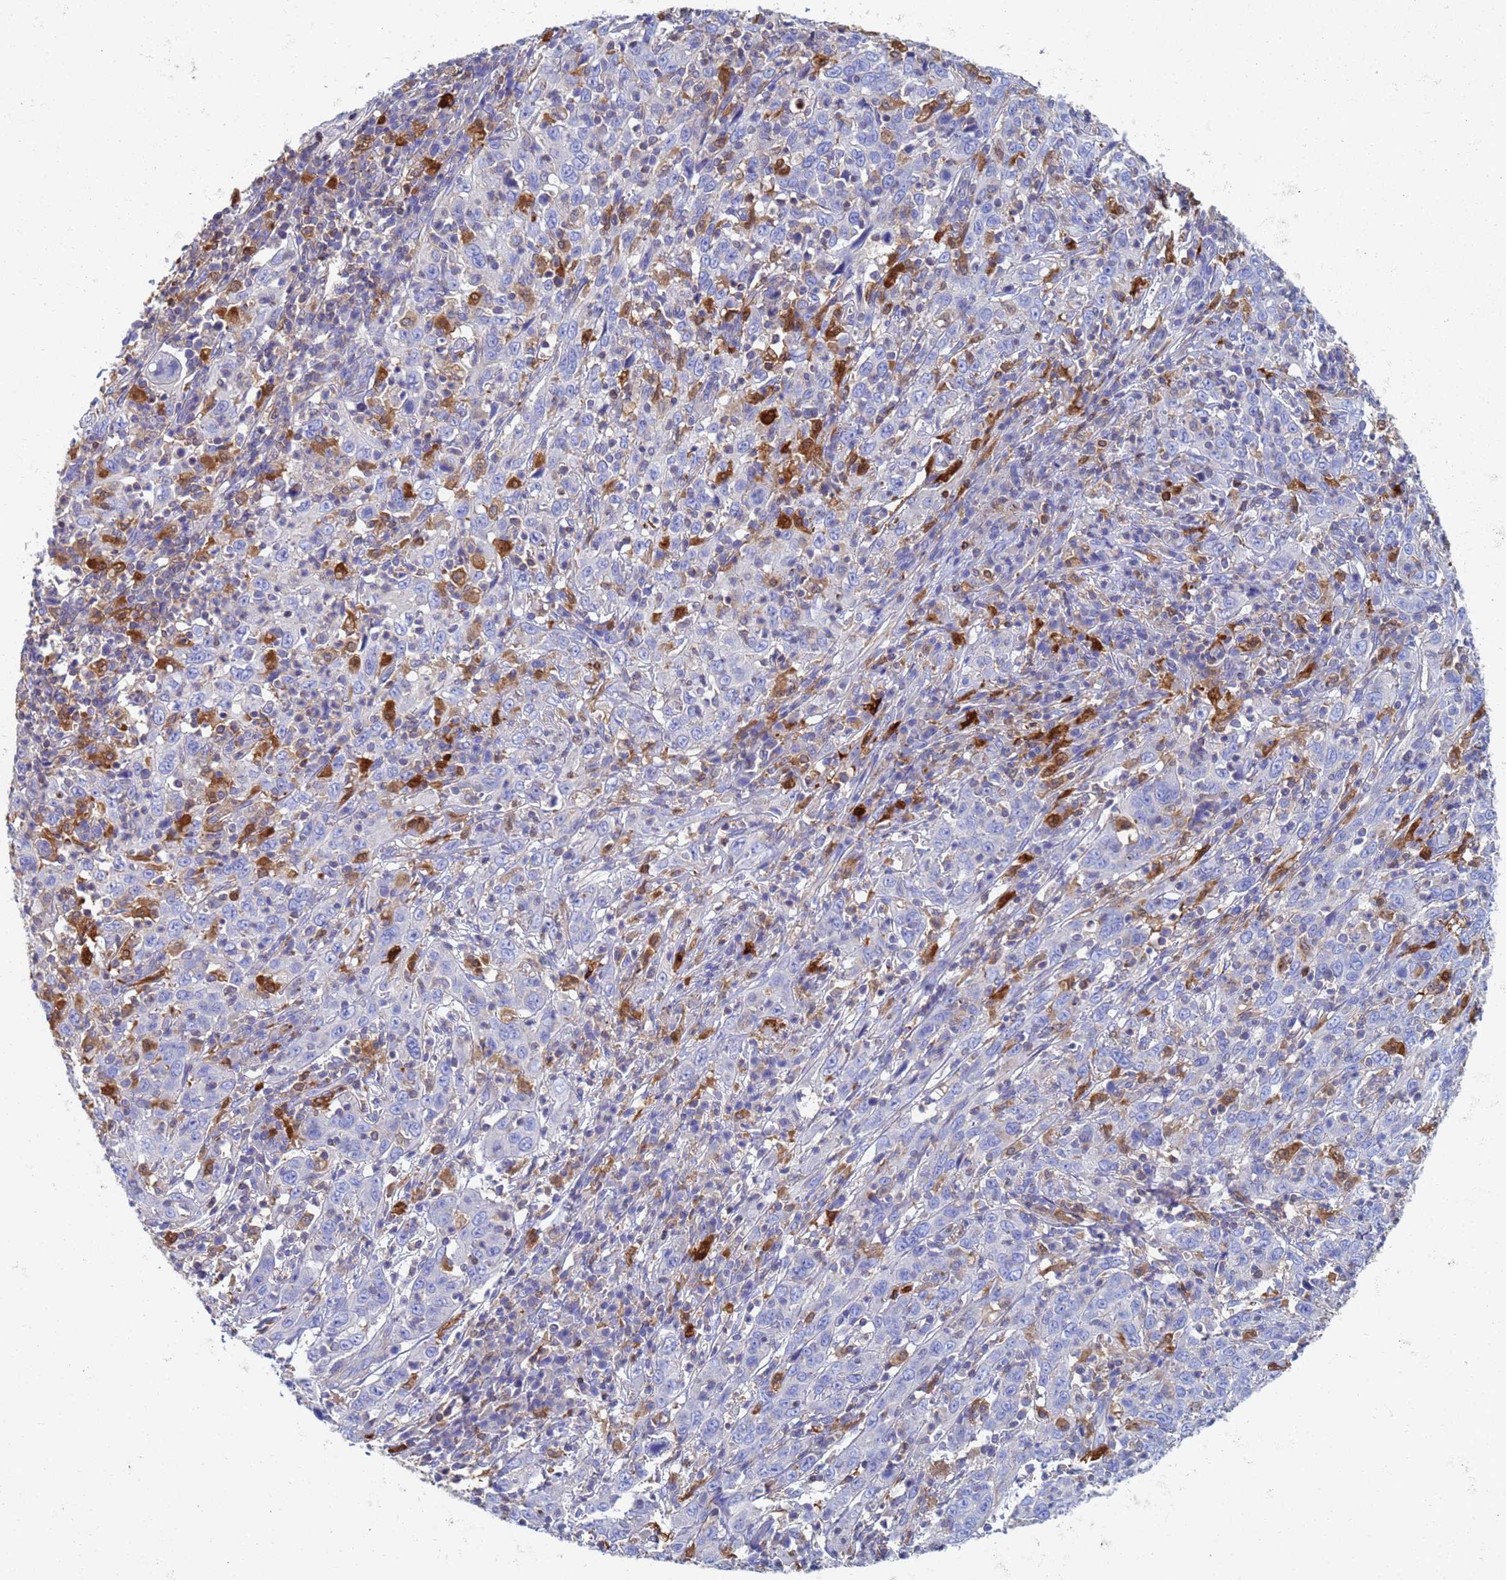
{"staining": {"intensity": "negative", "quantity": "none", "location": "none"}, "tissue": "cervical cancer", "cell_type": "Tumor cells", "image_type": "cancer", "snomed": [{"axis": "morphology", "description": "Squamous cell carcinoma, NOS"}, {"axis": "topography", "description": "Cervix"}], "caption": "This photomicrograph is of cervical cancer stained with IHC to label a protein in brown with the nuclei are counter-stained blue. There is no expression in tumor cells. The staining is performed using DAB brown chromogen with nuclei counter-stained in using hematoxylin.", "gene": "GCHFR", "patient": {"sex": "female", "age": 46}}